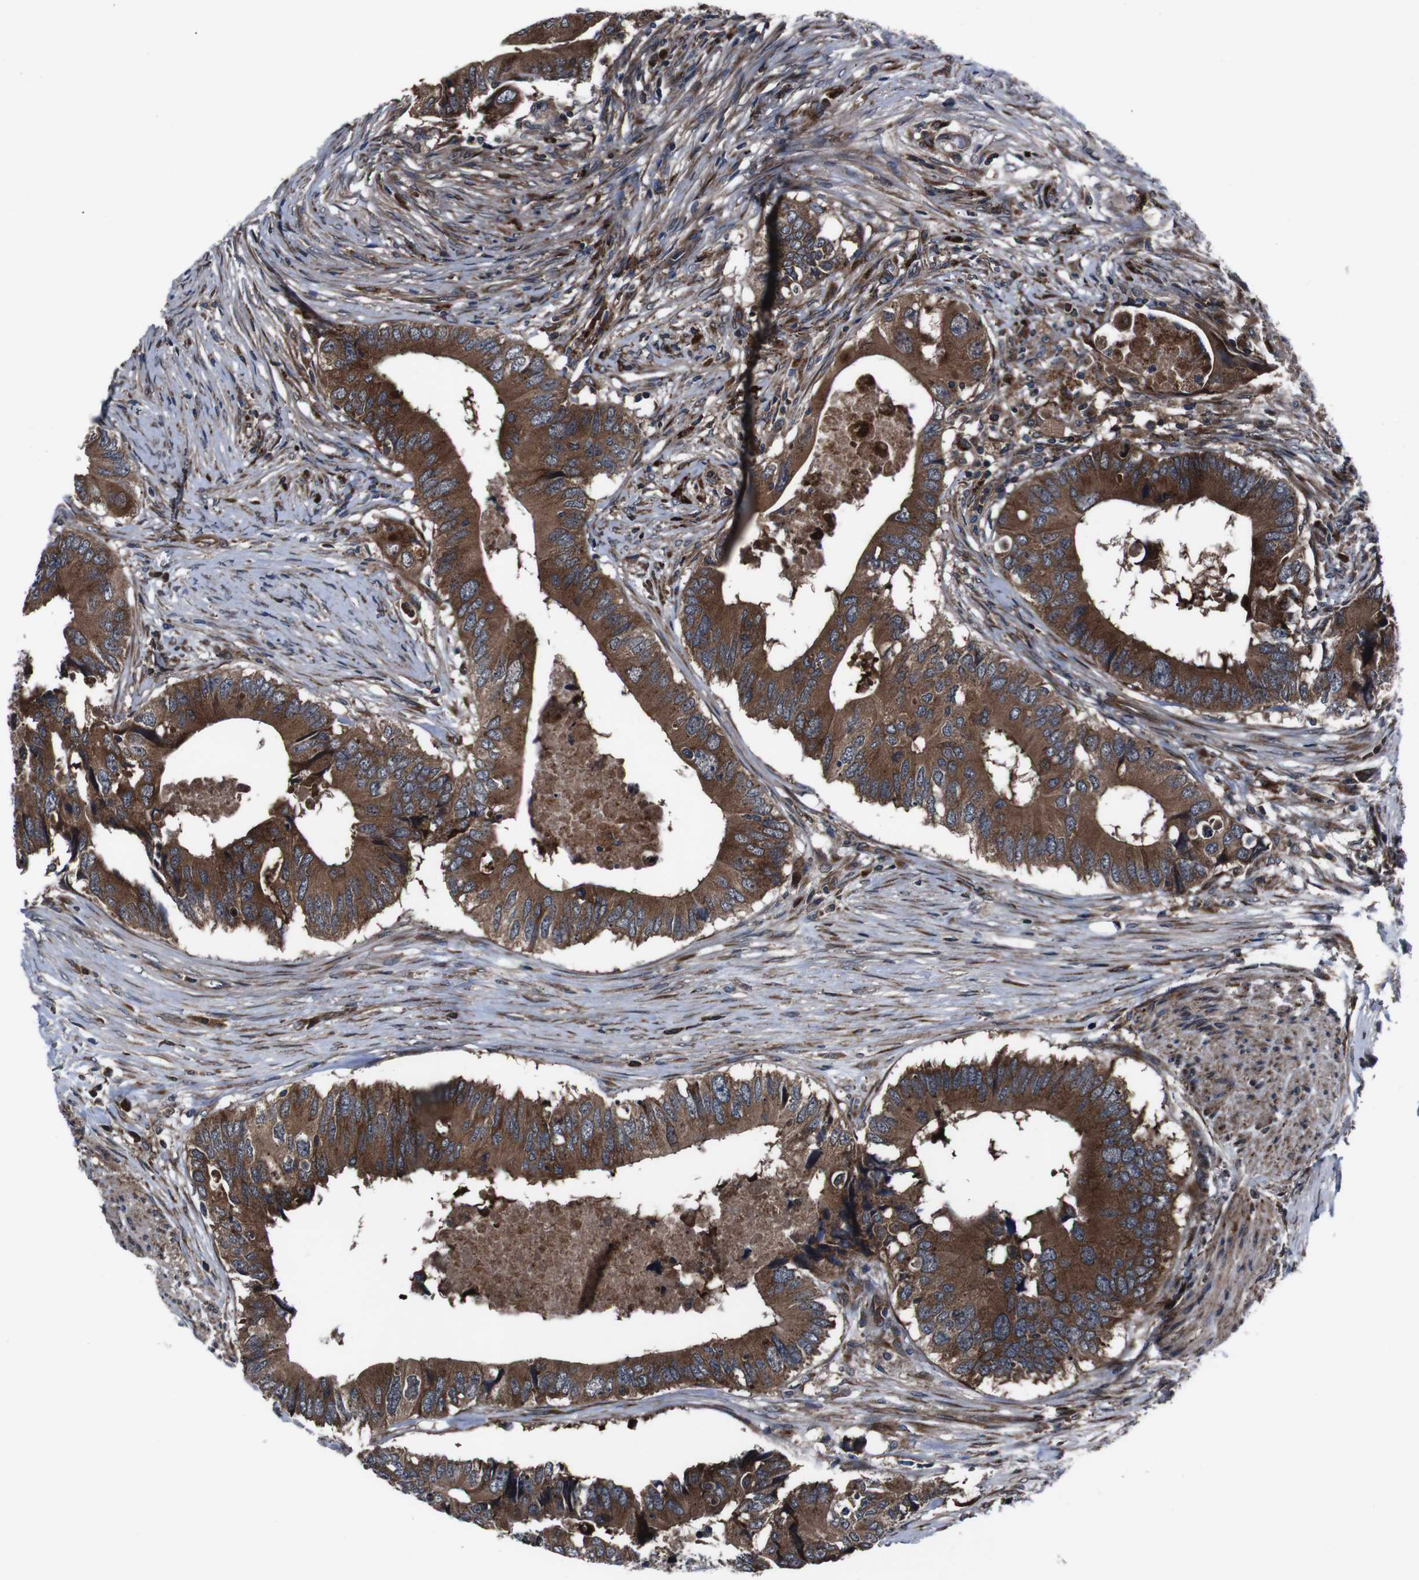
{"staining": {"intensity": "strong", "quantity": ">75%", "location": "cytoplasmic/membranous"}, "tissue": "colorectal cancer", "cell_type": "Tumor cells", "image_type": "cancer", "snomed": [{"axis": "morphology", "description": "Adenocarcinoma, NOS"}, {"axis": "topography", "description": "Colon"}], "caption": "The immunohistochemical stain highlights strong cytoplasmic/membranous staining in tumor cells of colorectal cancer (adenocarcinoma) tissue.", "gene": "EIF4A2", "patient": {"sex": "male", "age": 71}}